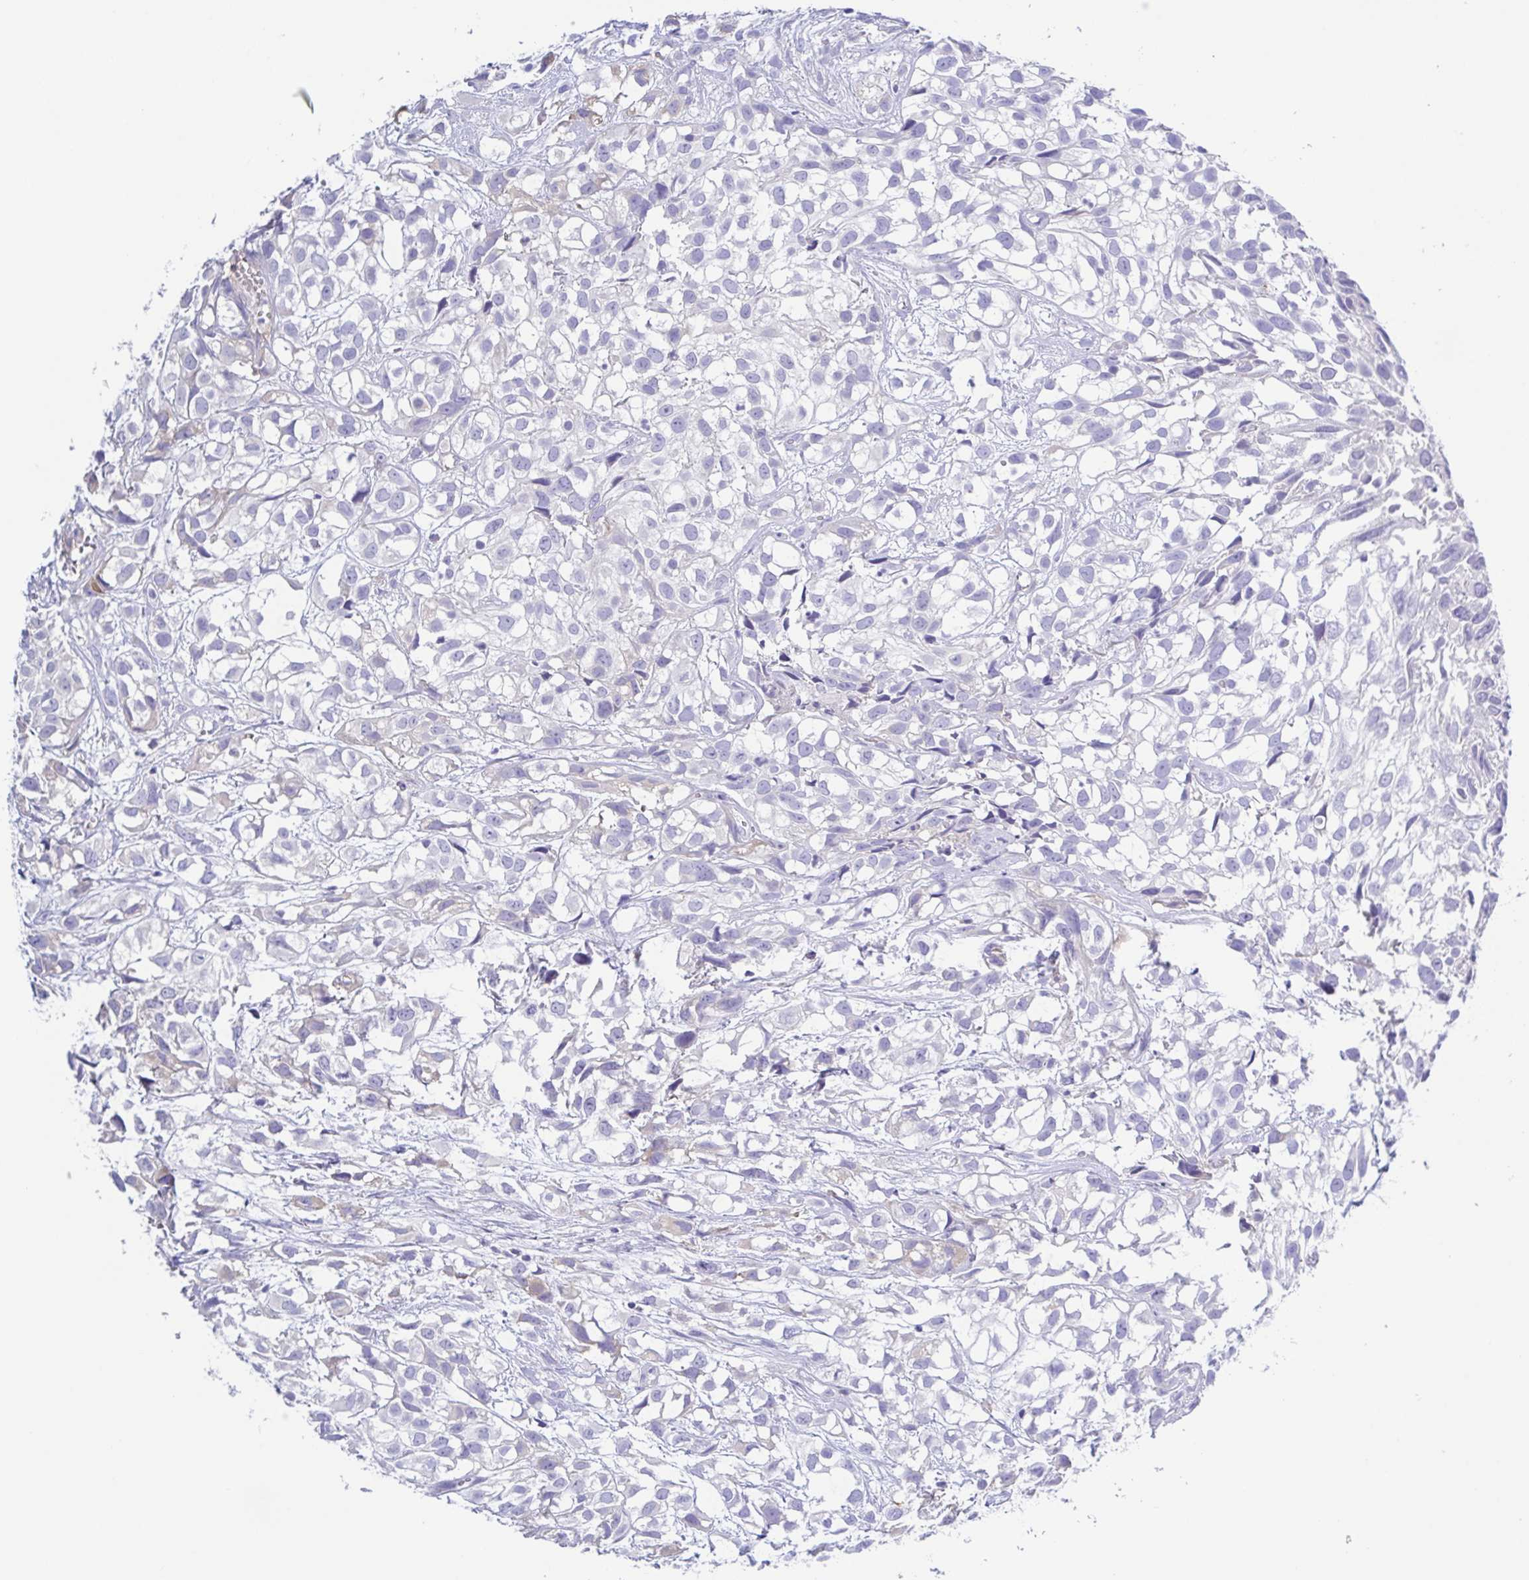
{"staining": {"intensity": "negative", "quantity": "none", "location": "none"}, "tissue": "urothelial cancer", "cell_type": "Tumor cells", "image_type": "cancer", "snomed": [{"axis": "morphology", "description": "Urothelial carcinoma, High grade"}, {"axis": "topography", "description": "Urinary bladder"}], "caption": "IHC of urothelial carcinoma (high-grade) displays no expression in tumor cells.", "gene": "A1BG", "patient": {"sex": "male", "age": 56}}